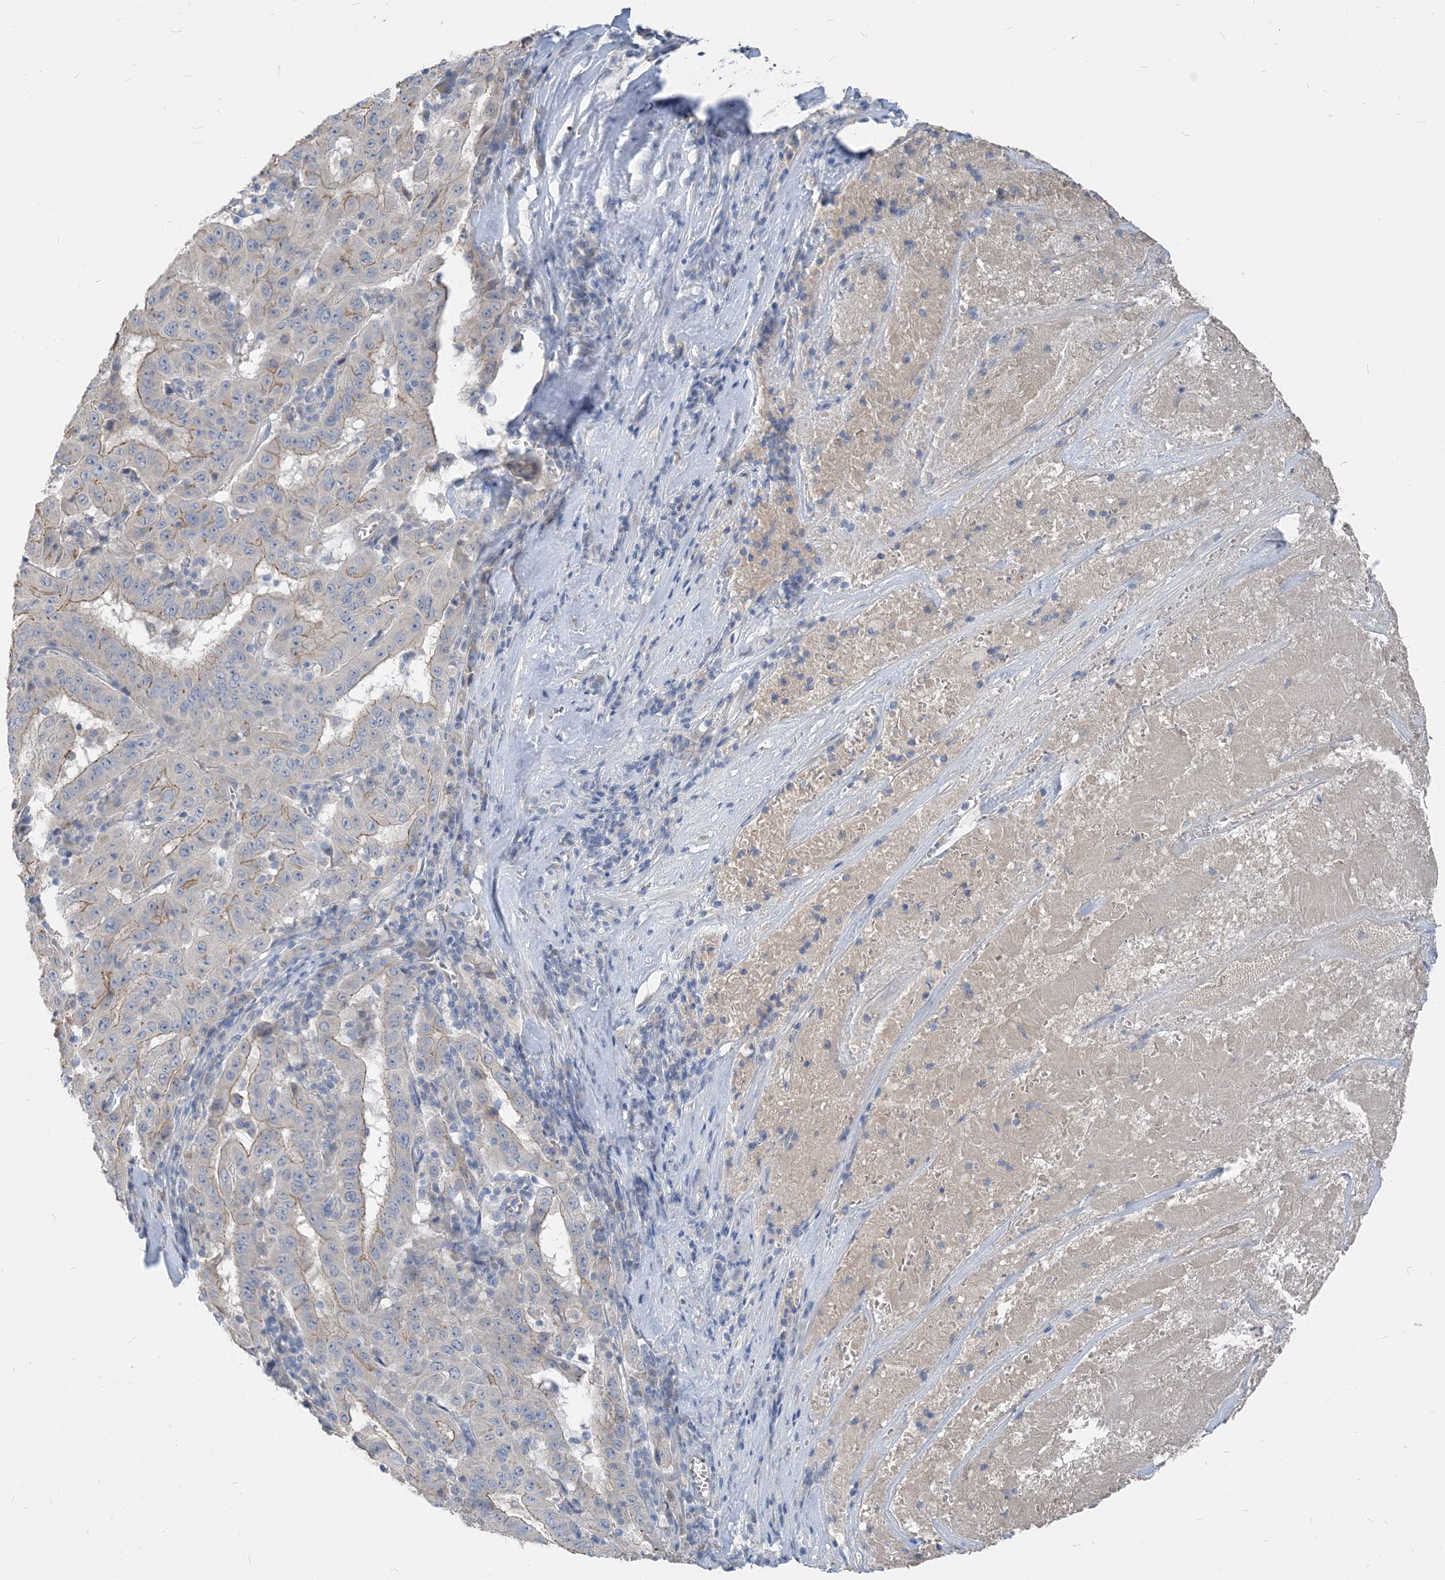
{"staining": {"intensity": "weak", "quantity": "25%-75%", "location": "cytoplasmic/membranous"}, "tissue": "pancreatic cancer", "cell_type": "Tumor cells", "image_type": "cancer", "snomed": [{"axis": "morphology", "description": "Adenocarcinoma, NOS"}, {"axis": "topography", "description": "Pancreas"}], "caption": "DAB (3,3'-diaminobenzidine) immunohistochemical staining of human pancreatic cancer demonstrates weak cytoplasmic/membranous protein staining in approximately 25%-75% of tumor cells.", "gene": "NCOA7", "patient": {"sex": "male", "age": 63}}